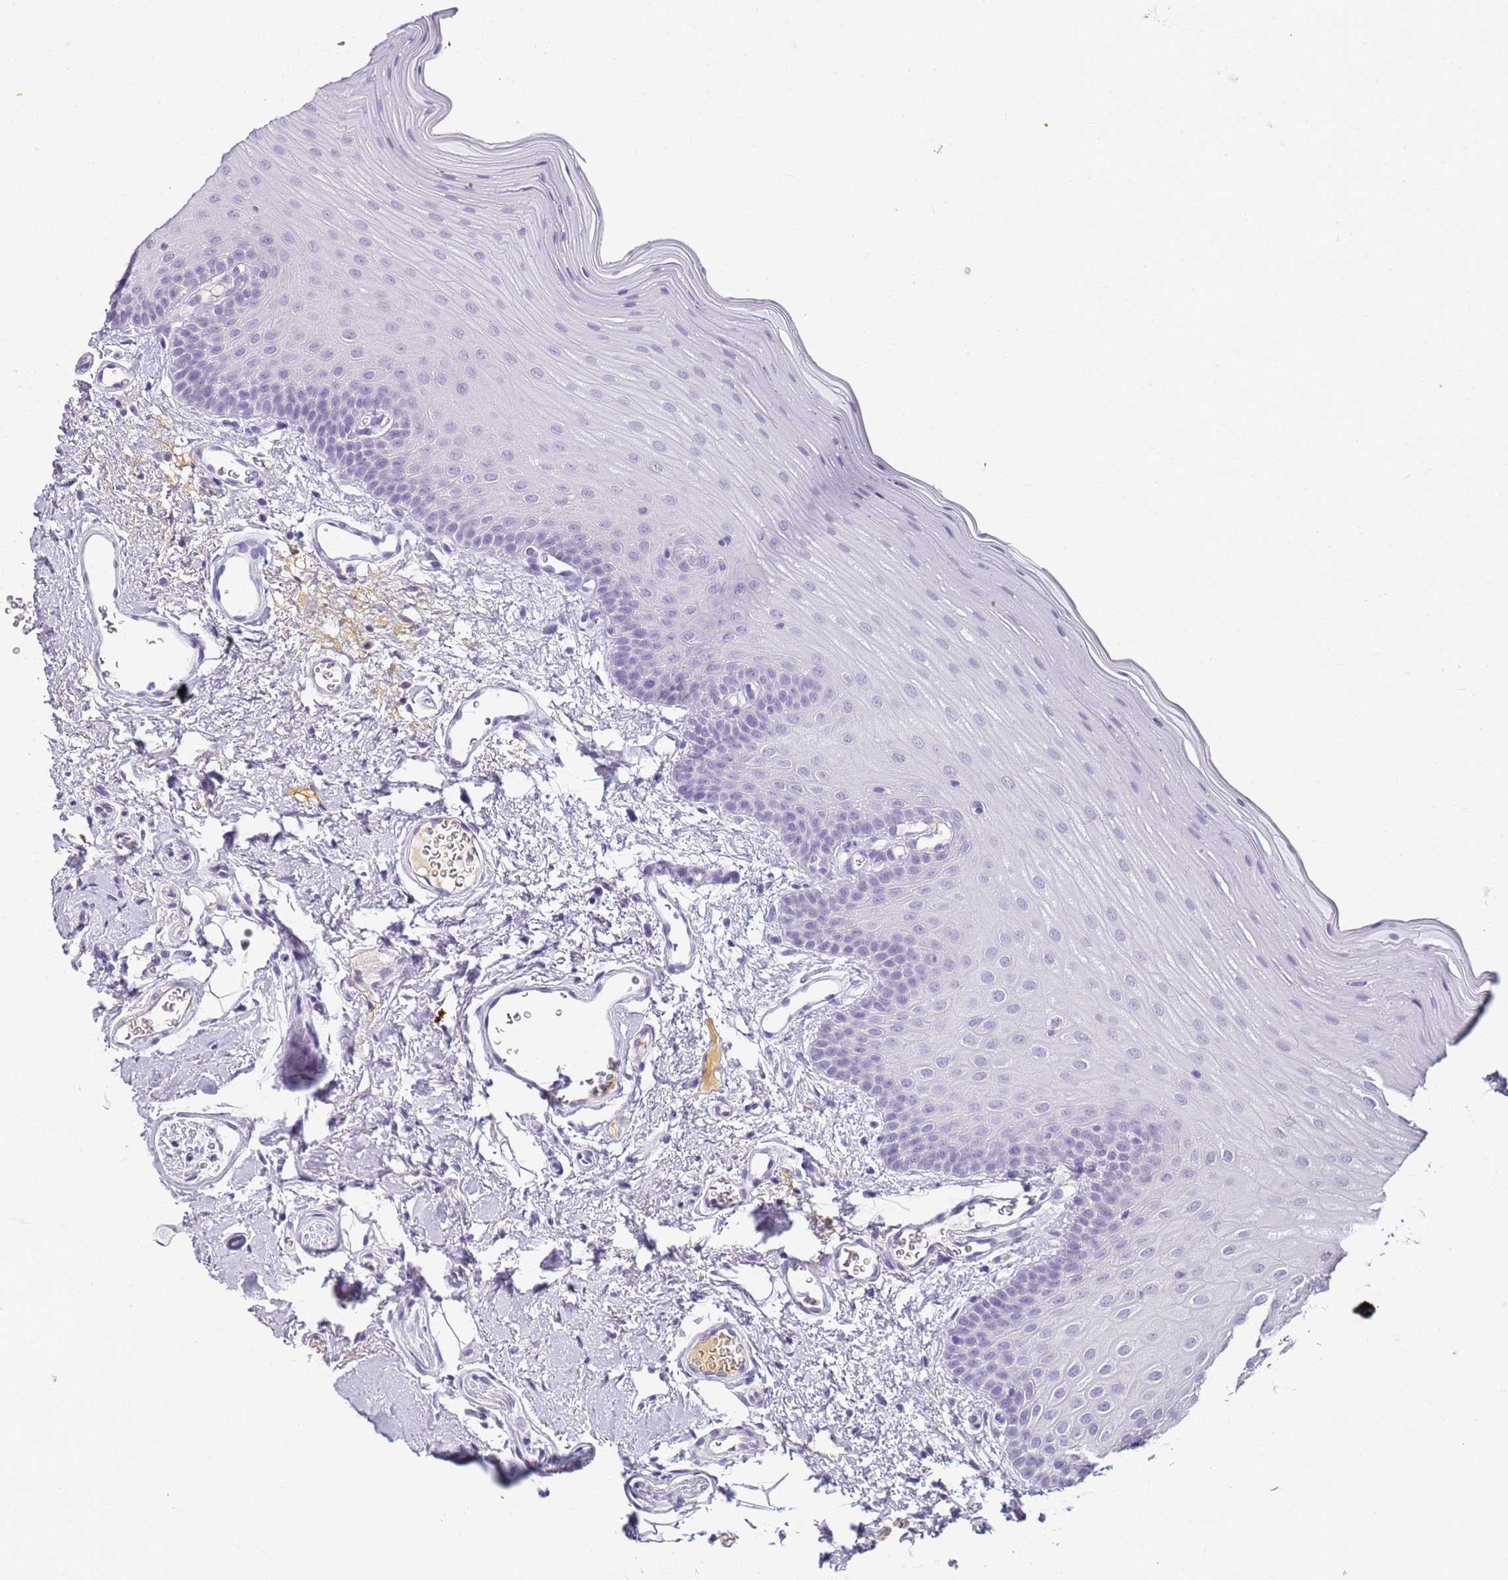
{"staining": {"intensity": "negative", "quantity": "none", "location": "none"}, "tissue": "oral mucosa", "cell_type": "Squamous epithelial cells", "image_type": "normal", "snomed": [{"axis": "morphology", "description": "Normal tissue, NOS"}, {"axis": "topography", "description": "Oral tissue"}], "caption": "The immunohistochemistry micrograph has no significant staining in squamous epithelial cells of oral mucosa.", "gene": "CFAP100", "patient": {"sex": "male", "age": 68}}